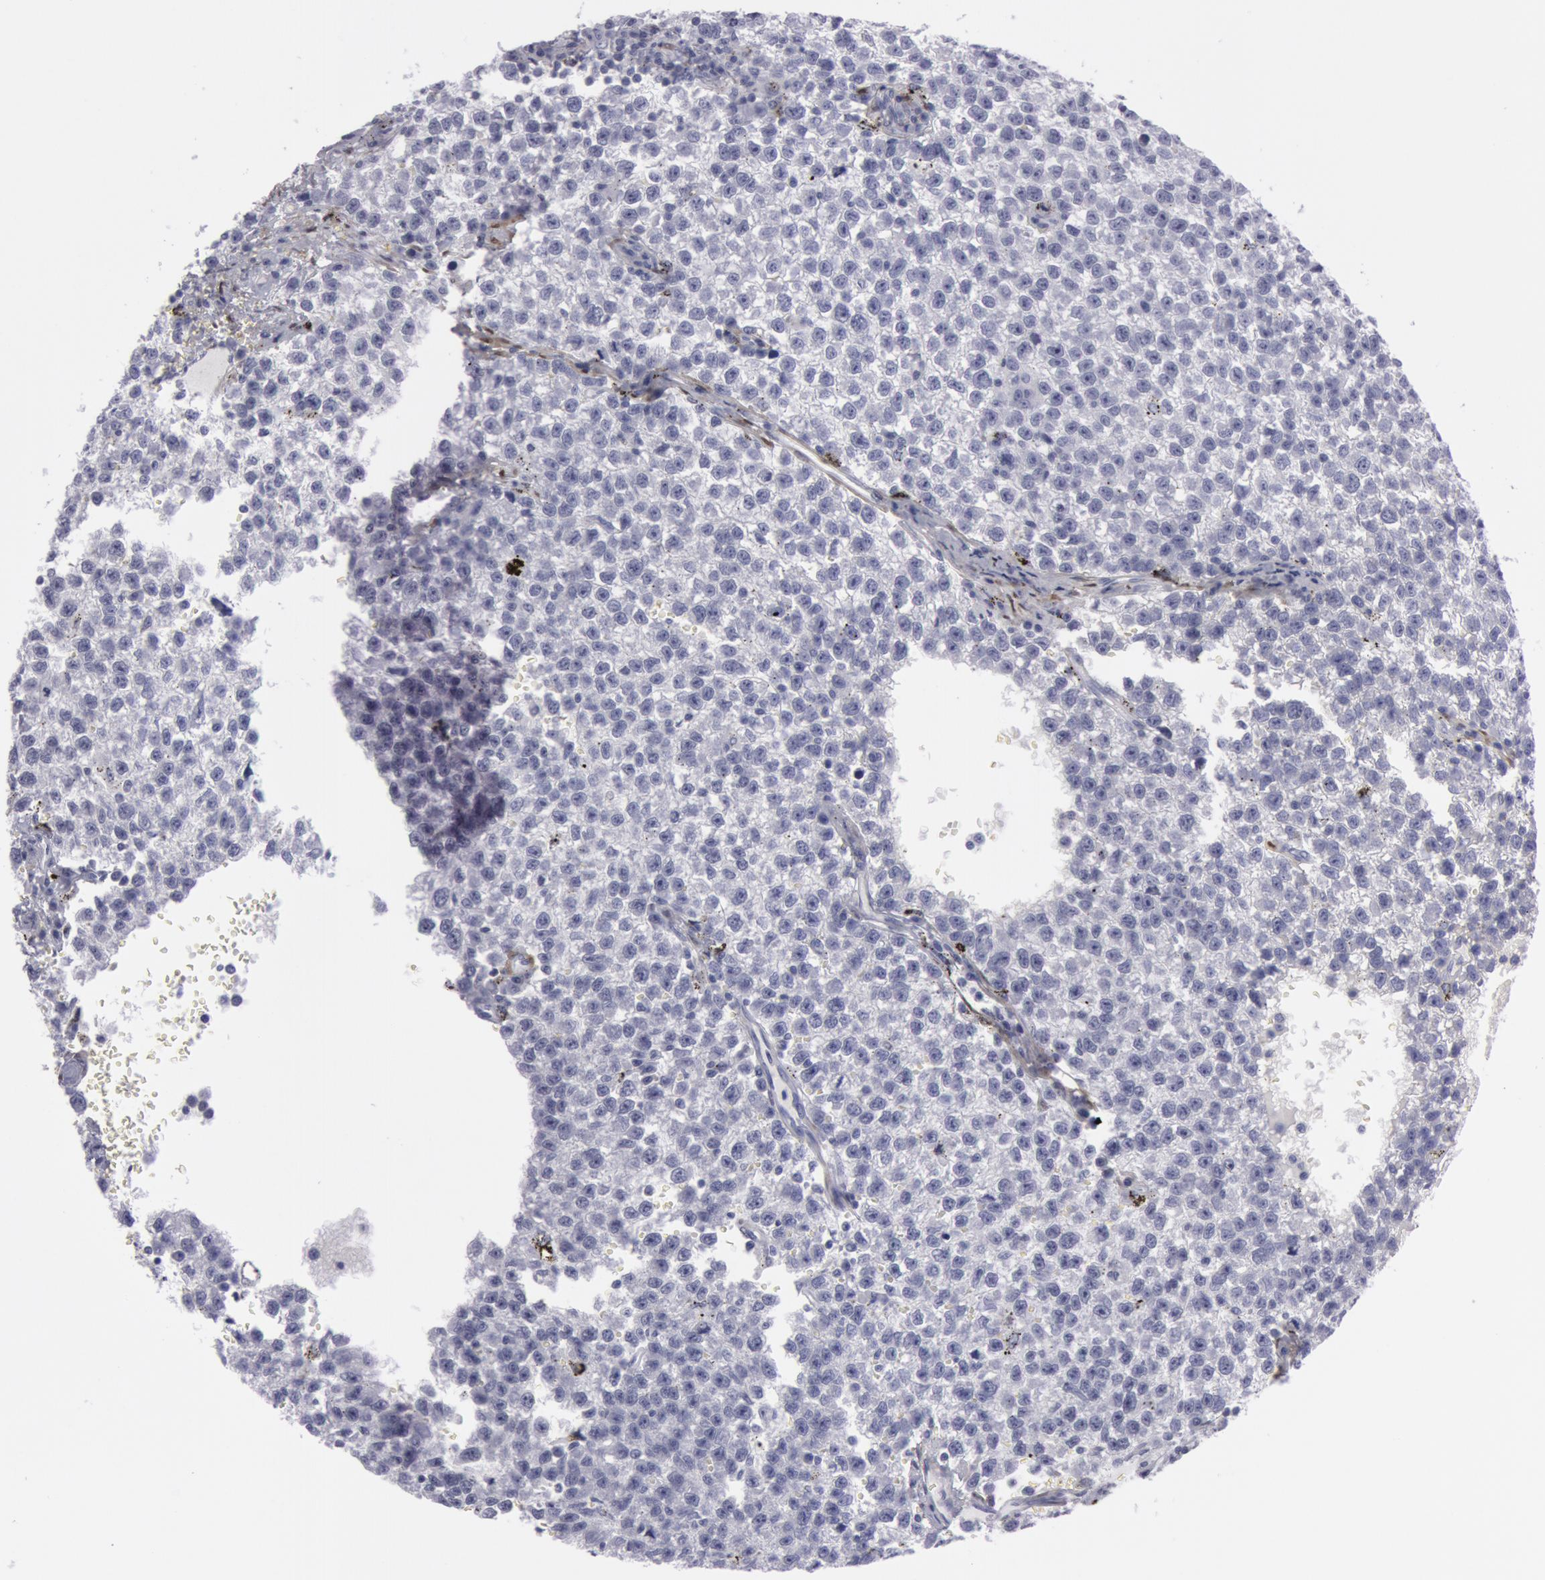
{"staining": {"intensity": "negative", "quantity": "none", "location": "none"}, "tissue": "testis cancer", "cell_type": "Tumor cells", "image_type": "cancer", "snomed": [{"axis": "morphology", "description": "Seminoma, NOS"}, {"axis": "topography", "description": "Testis"}], "caption": "The micrograph exhibits no staining of tumor cells in testis seminoma. (Stains: DAB immunohistochemistry with hematoxylin counter stain, Microscopy: brightfield microscopy at high magnification).", "gene": "TAGLN", "patient": {"sex": "male", "age": 35}}